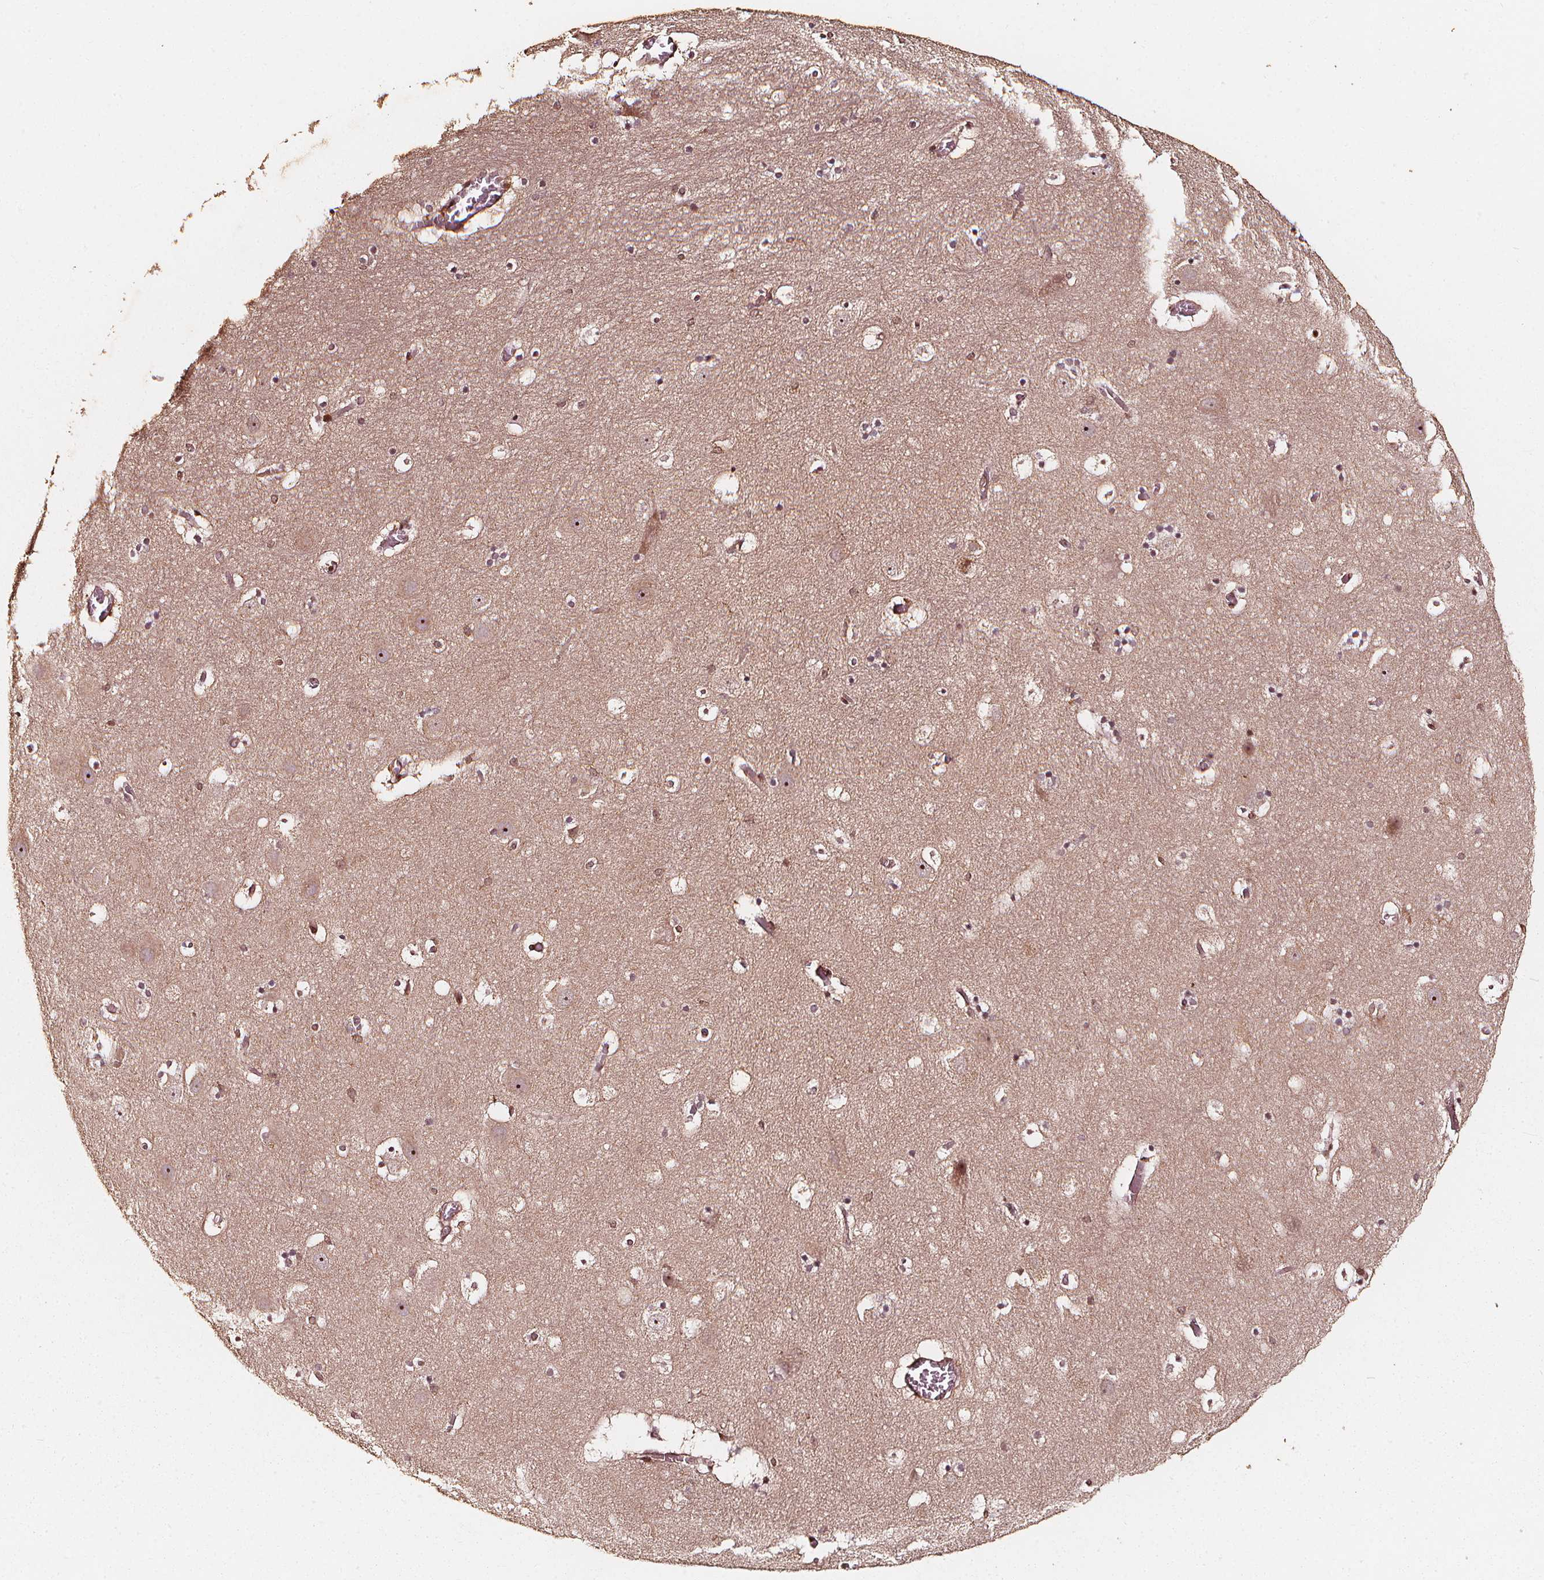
{"staining": {"intensity": "moderate", "quantity": ">75%", "location": "nuclear"}, "tissue": "hippocampus", "cell_type": "Glial cells", "image_type": "normal", "snomed": [{"axis": "morphology", "description": "Normal tissue, NOS"}, {"axis": "topography", "description": "Hippocampus"}], "caption": "Protein staining displays moderate nuclear positivity in about >75% of glial cells in unremarkable hippocampus.", "gene": "EXOSC9", "patient": {"sex": "male", "age": 45}}